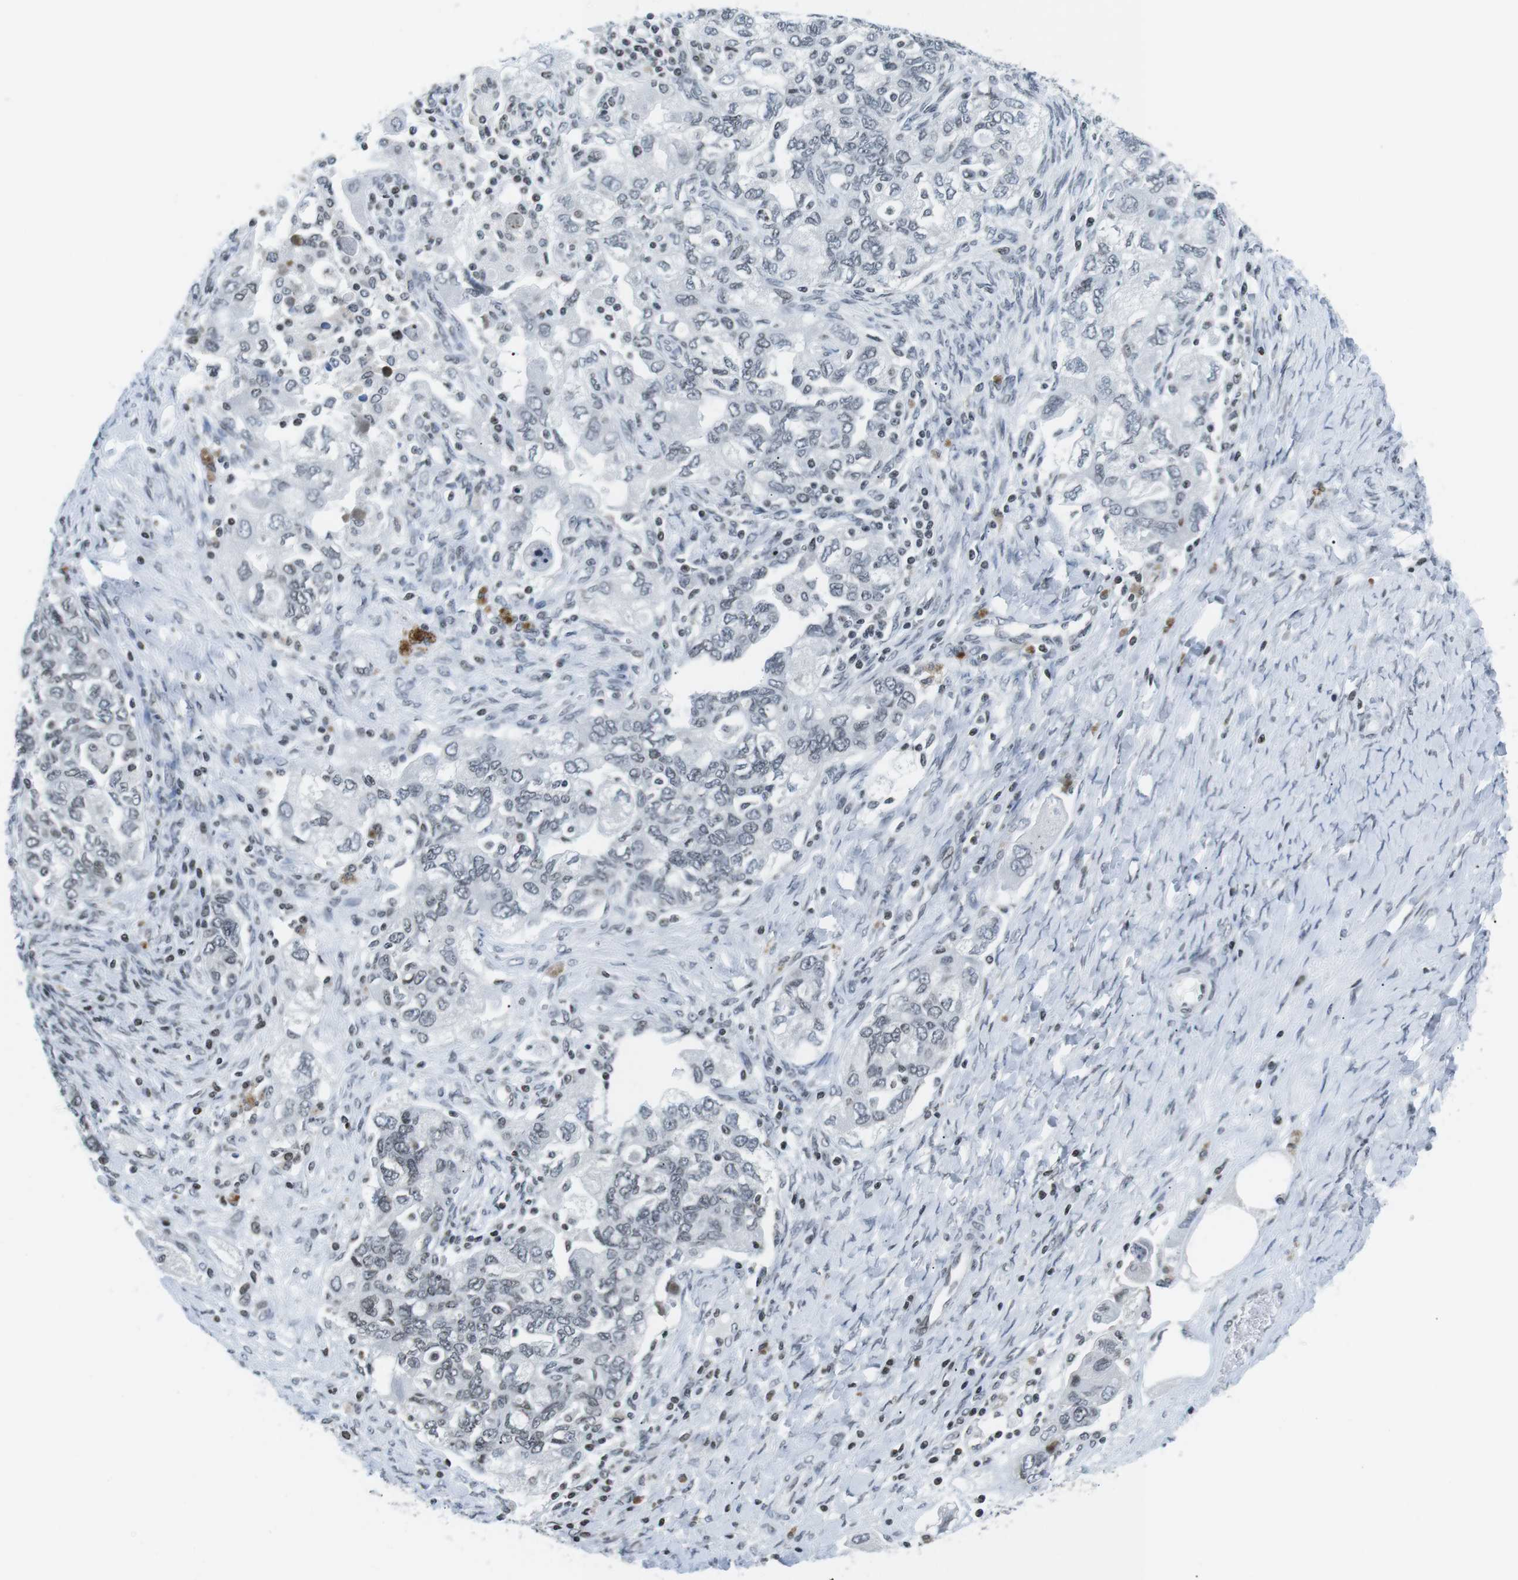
{"staining": {"intensity": "negative", "quantity": "none", "location": "none"}, "tissue": "ovarian cancer", "cell_type": "Tumor cells", "image_type": "cancer", "snomed": [{"axis": "morphology", "description": "Carcinoma, NOS"}, {"axis": "morphology", "description": "Cystadenocarcinoma, serous, NOS"}, {"axis": "topography", "description": "Ovary"}], "caption": "This is a histopathology image of IHC staining of ovarian cancer, which shows no expression in tumor cells.", "gene": "E2F2", "patient": {"sex": "female", "age": 69}}